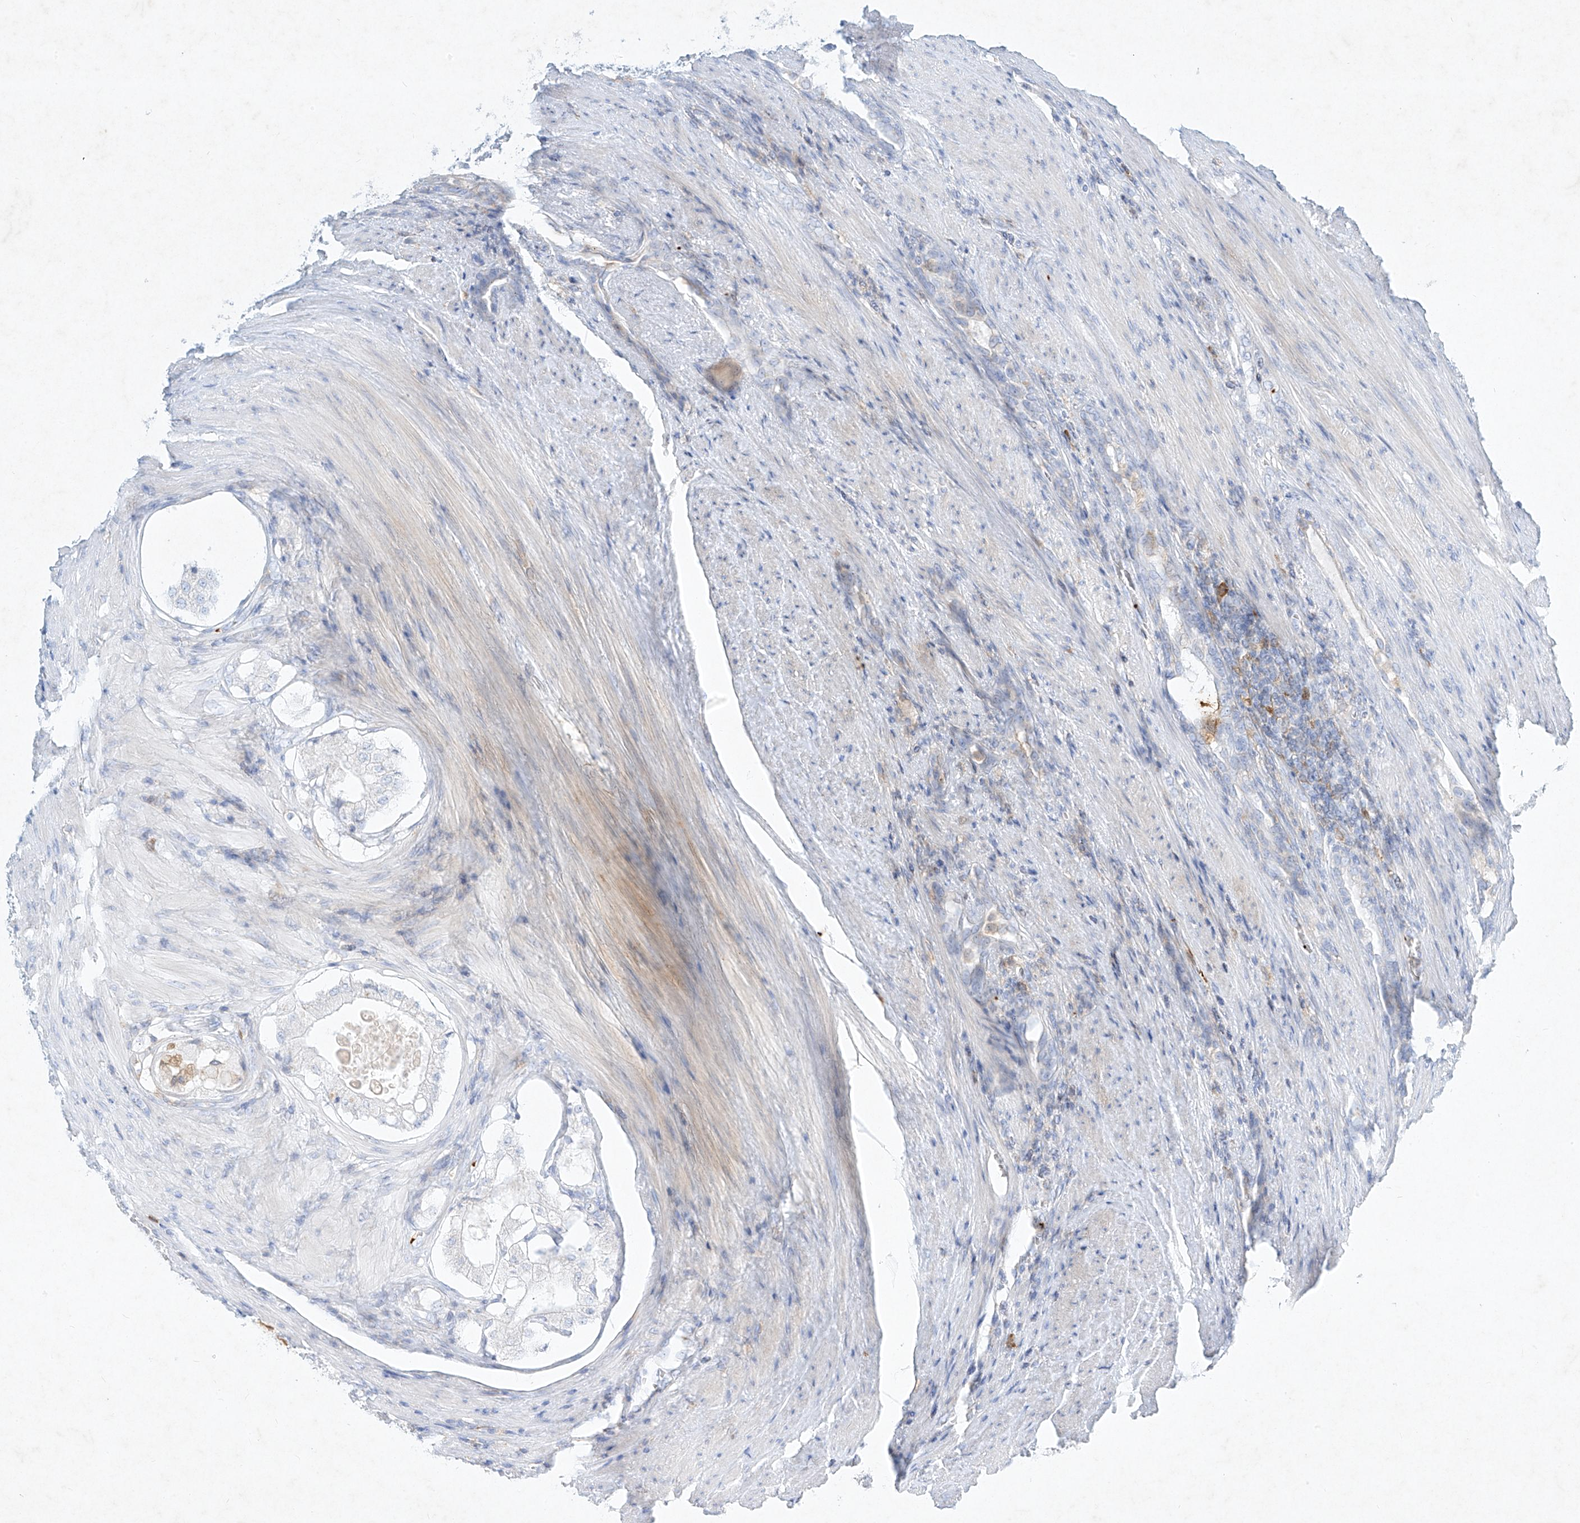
{"staining": {"intensity": "negative", "quantity": "none", "location": "none"}, "tissue": "prostate cancer", "cell_type": "Tumor cells", "image_type": "cancer", "snomed": [{"axis": "morphology", "description": "Adenocarcinoma, High grade"}, {"axis": "topography", "description": "Prostate"}], "caption": "The IHC image has no significant positivity in tumor cells of prostate adenocarcinoma (high-grade) tissue. (DAB (3,3'-diaminobenzidine) IHC, high magnification).", "gene": "PLEK", "patient": {"sex": "male", "age": 60}}